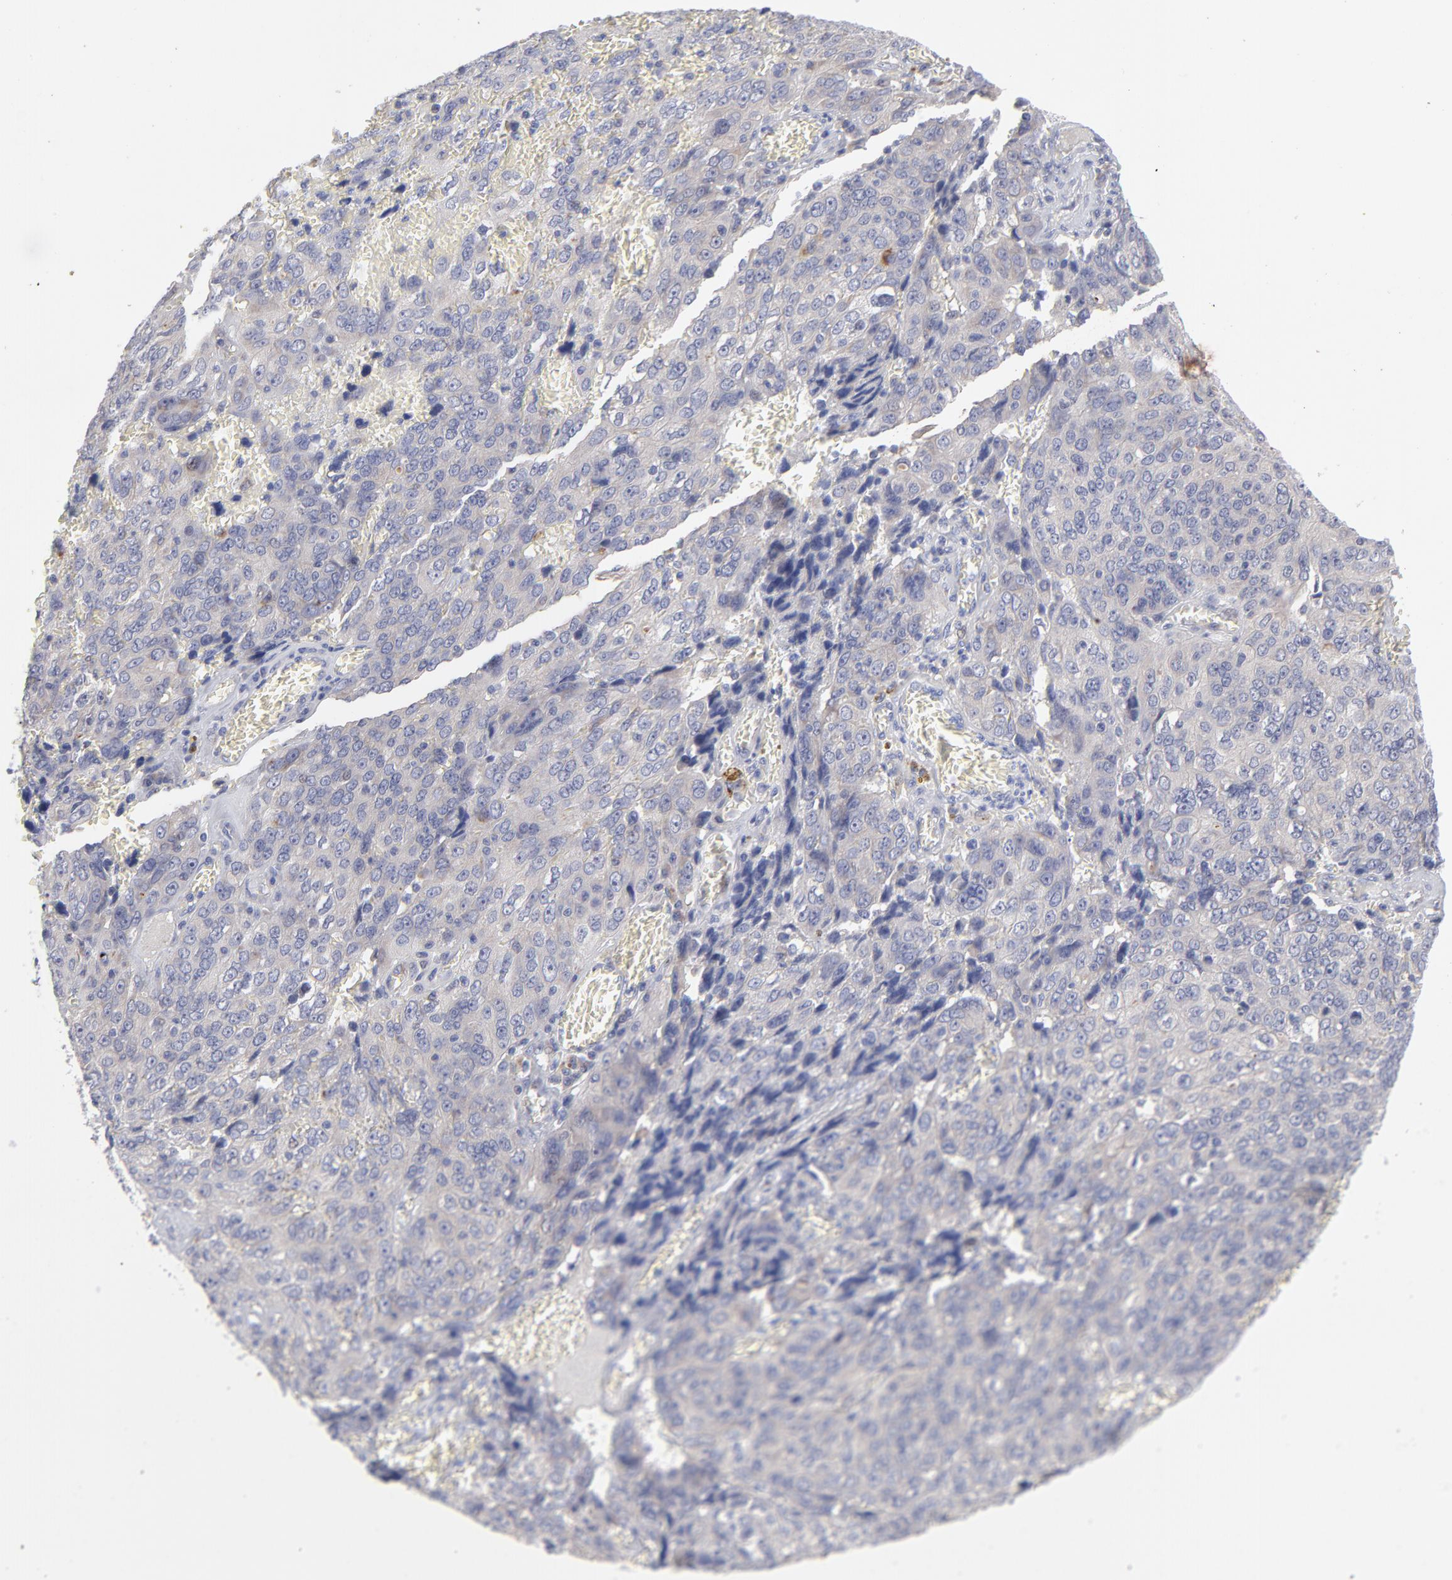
{"staining": {"intensity": "negative", "quantity": "none", "location": "none"}, "tissue": "ovarian cancer", "cell_type": "Tumor cells", "image_type": "cancer", "snomed": [{"axis": "morphology", "description": "Carcinoma, endometroid"}, {"axis": "topography", "description": "Ovary"}], "caption": "Ovarian cancer (endometroid carcinoma) stained for a protein using immunohistochemistry (IHC) displays no expression tumor cells.", "gene": "RPS24", "patient": {"sex": "female", "age": 75}}